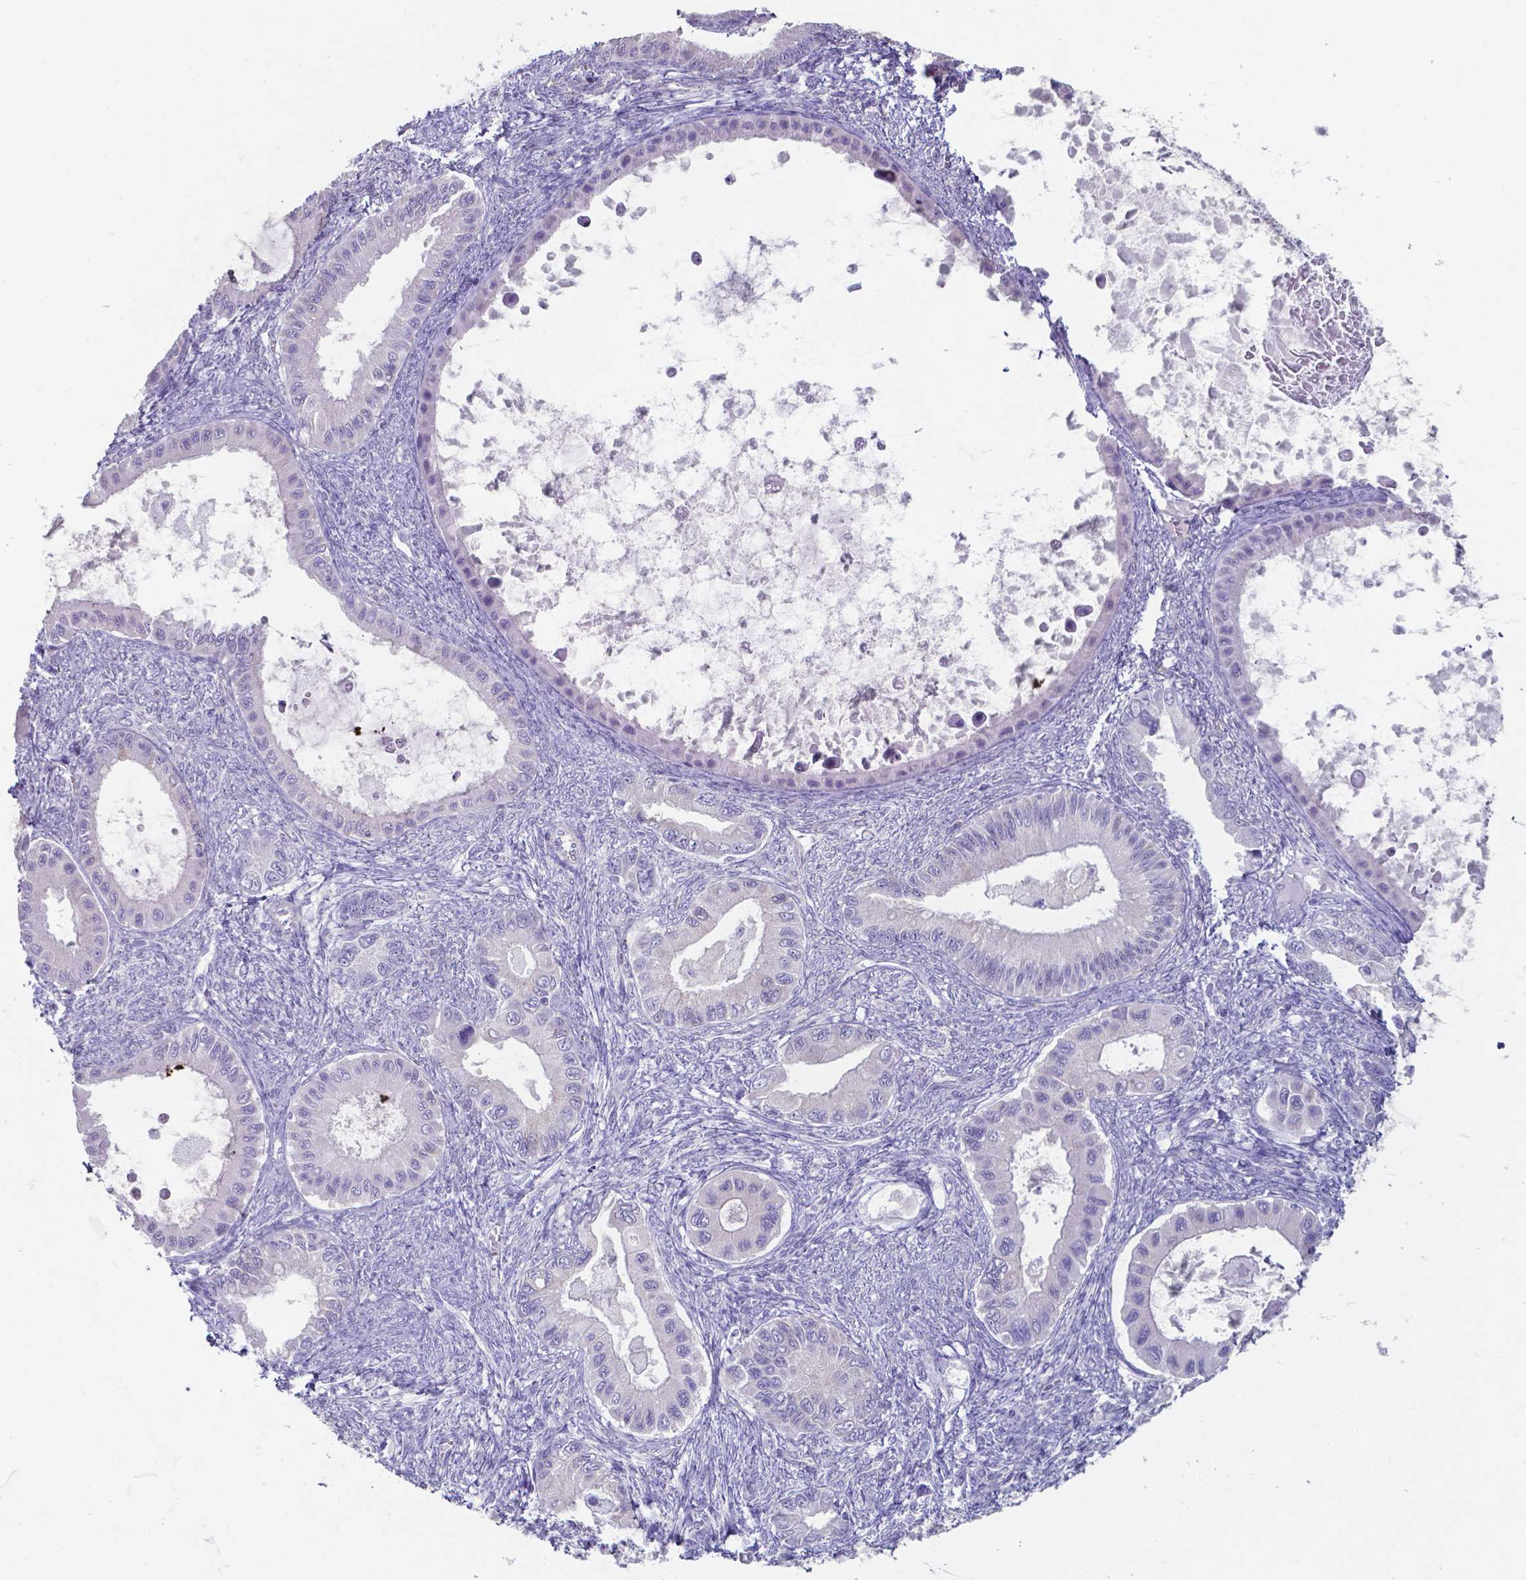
{"staining": {"intensity": "negative", "quantity": "none", "location": "none"}, "tissue": "ovarian cancer", "cell_type": "Tumor cells", "image_type": "cancer", "snomed": [{"axis": "morphology", "description": "Cystadenocarcinoma, mucinous, NOS"}, {"axis": "topography", "description": "Ovary"}], "caption": "This image is of mucinous cystadenocarcinoma (ovarian) stained with immunohistochemistry (IHC) to label a protein in brown with the nuclei are counter-stained blue. There is no positivity in tumor cells.", "gene": "UBE2J1", "patient": {"sex": "female", "age": 64}}